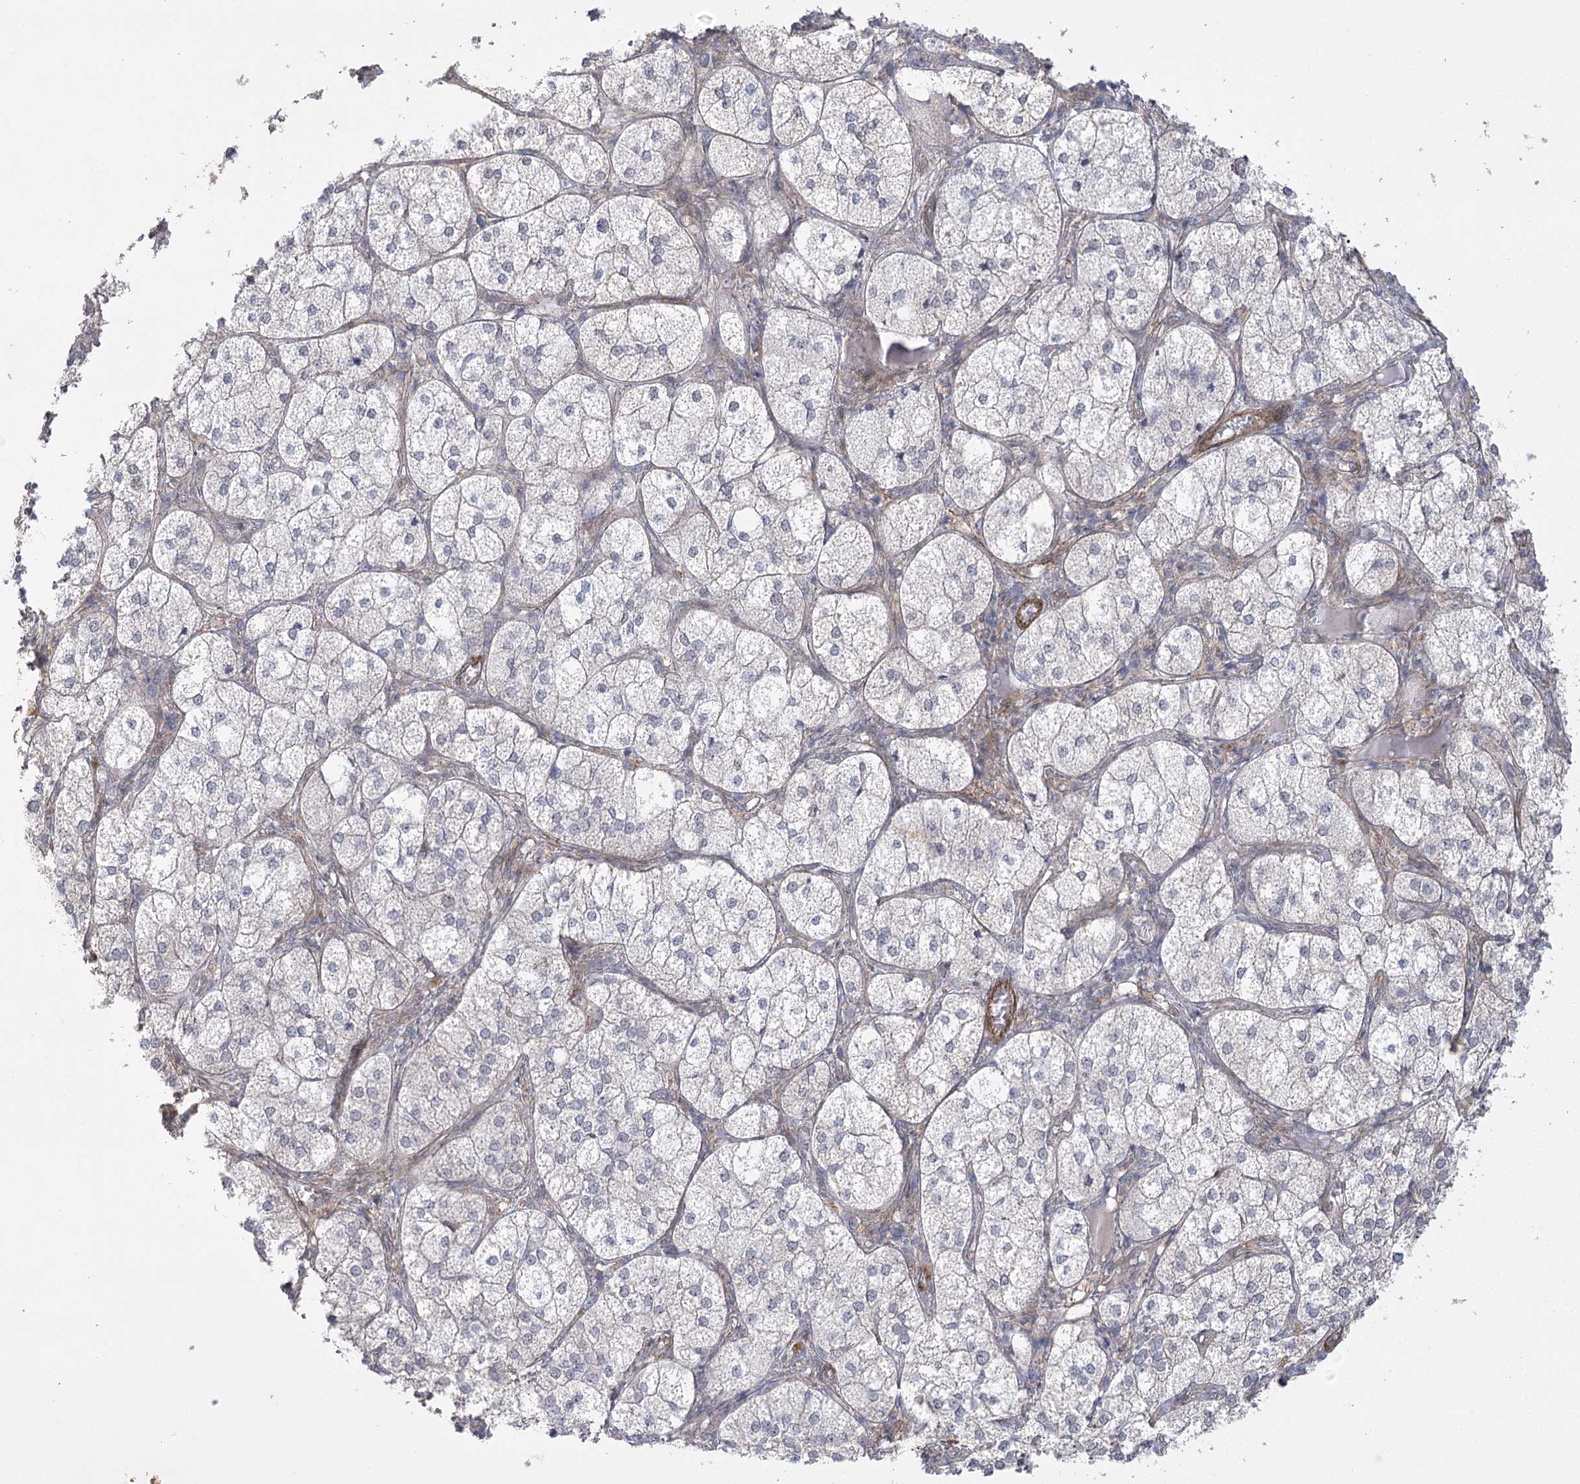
{"staining": {"intensity": "negative", "quantity": "none", "location": "none"}, "tissue": "adrenal gland", "cell_type": "Glandular cells", "image_type": "normal", "snomed": [{"axis": "morphology", "description": "Normal tissue, NOS"}, {"axis": "topography", "description": "Adrenal gland"}], "caption": "Immunohistochemistry micrograph of normal adrenal gland: human adrenal gland stained with DAB demonstrates no significant protein expression in glandular cells.", "gene": "AMTN", "patient": {"sex": "female", "age": 61}}